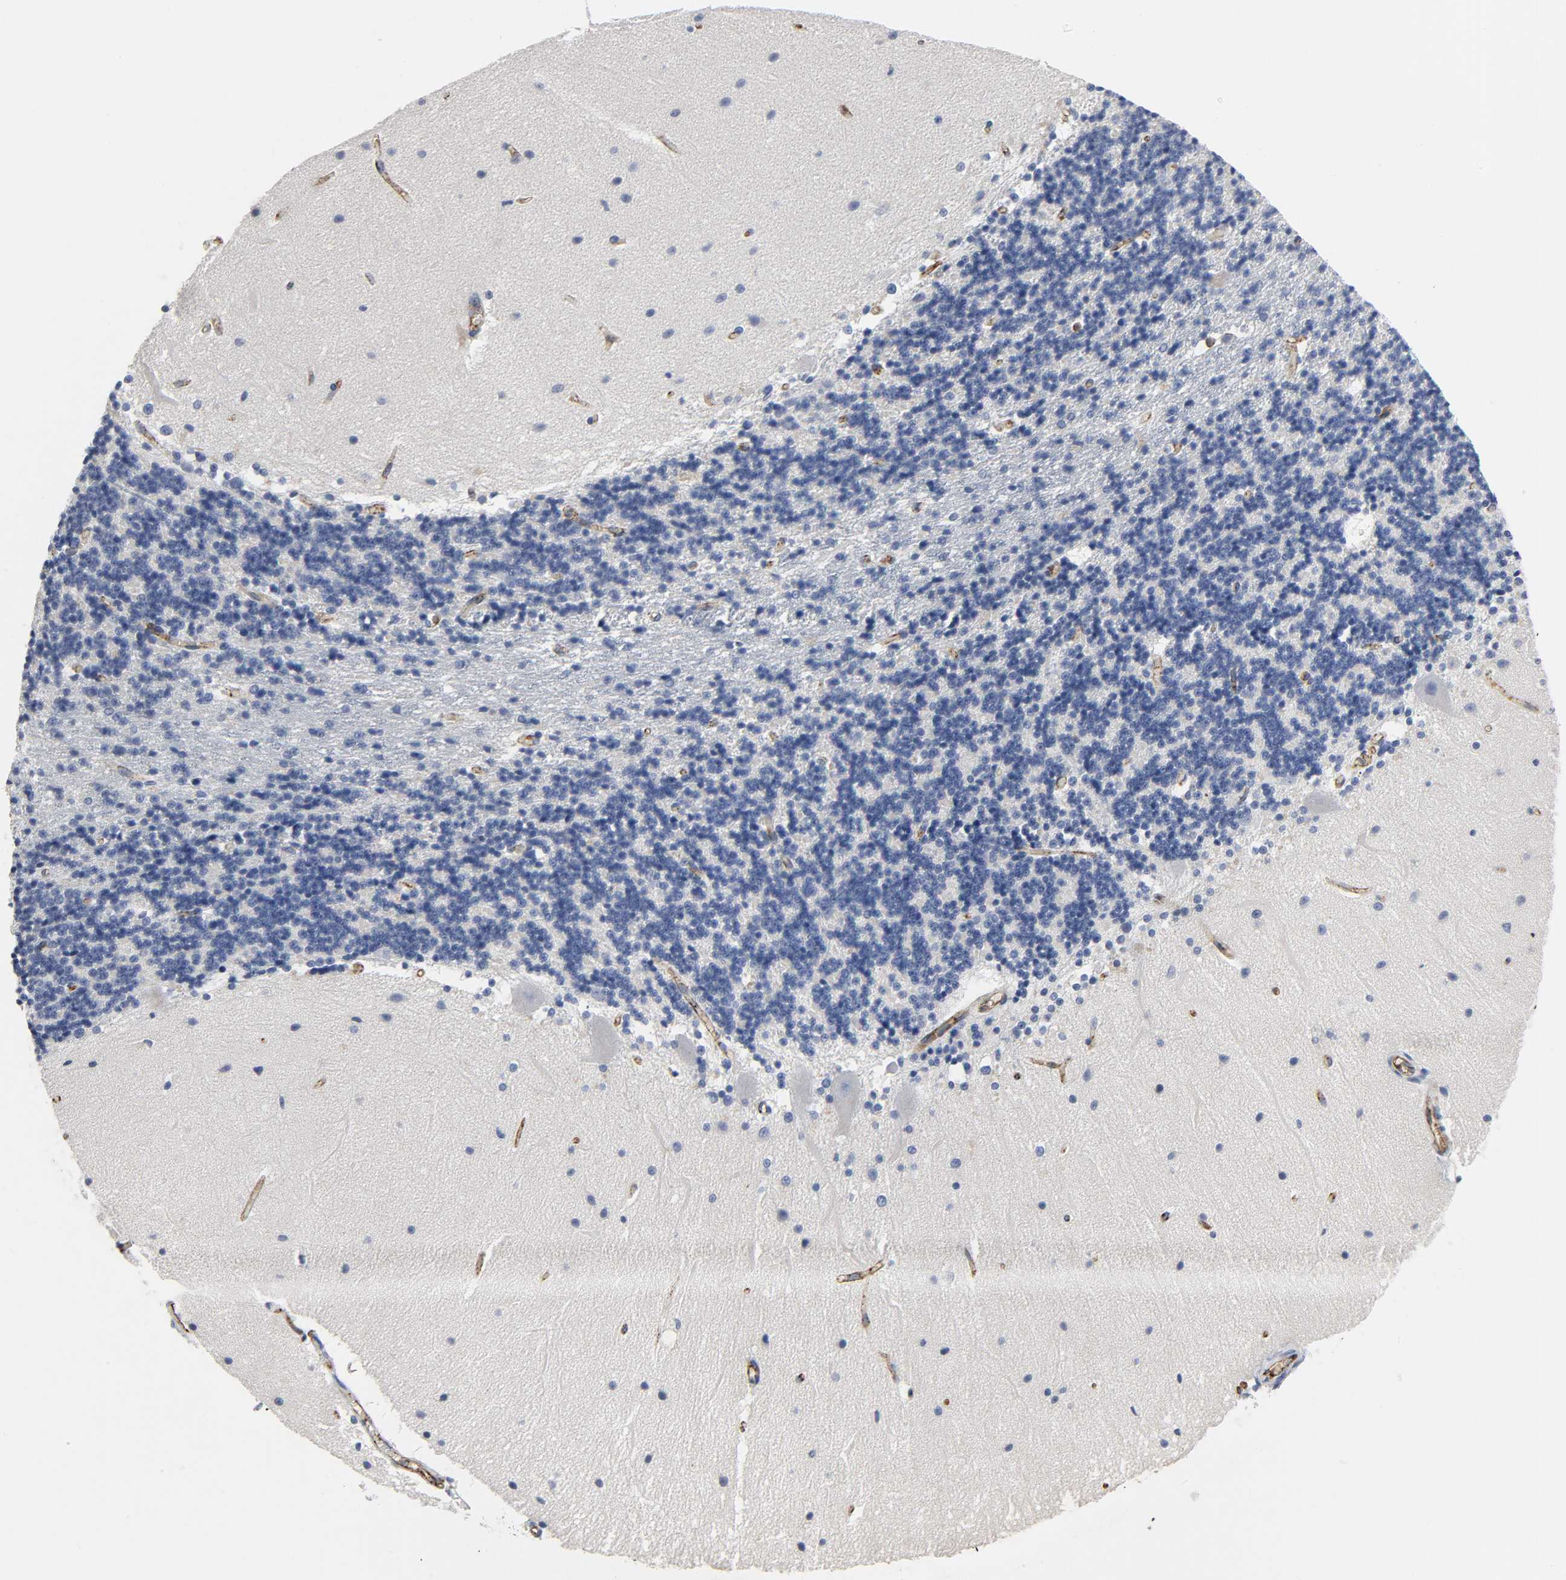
{"staining": {"intensity": "negative", "quantity": "none", "location": "none"}, "tissue": "cerebellum", "cell_type": "Cells in granular layer", "image_type": "normal", "snomed": [{"axis": "morphology", "description": "Normal tissue, NOS"}, {"axis": "topography", "description": "Cerebellum"}], "caption": "This is a image of immunohistochemistry (IHC) staining of benign cerebellum, which shows no staining in cells in granular layer. Brightfield microscopy of immunohistochemistry stained with DAB (brown) and hematoxylin (blue), captured at high magnification.", "gene": "PECAM1", "patient": {"sex": "female", "age": 54}}